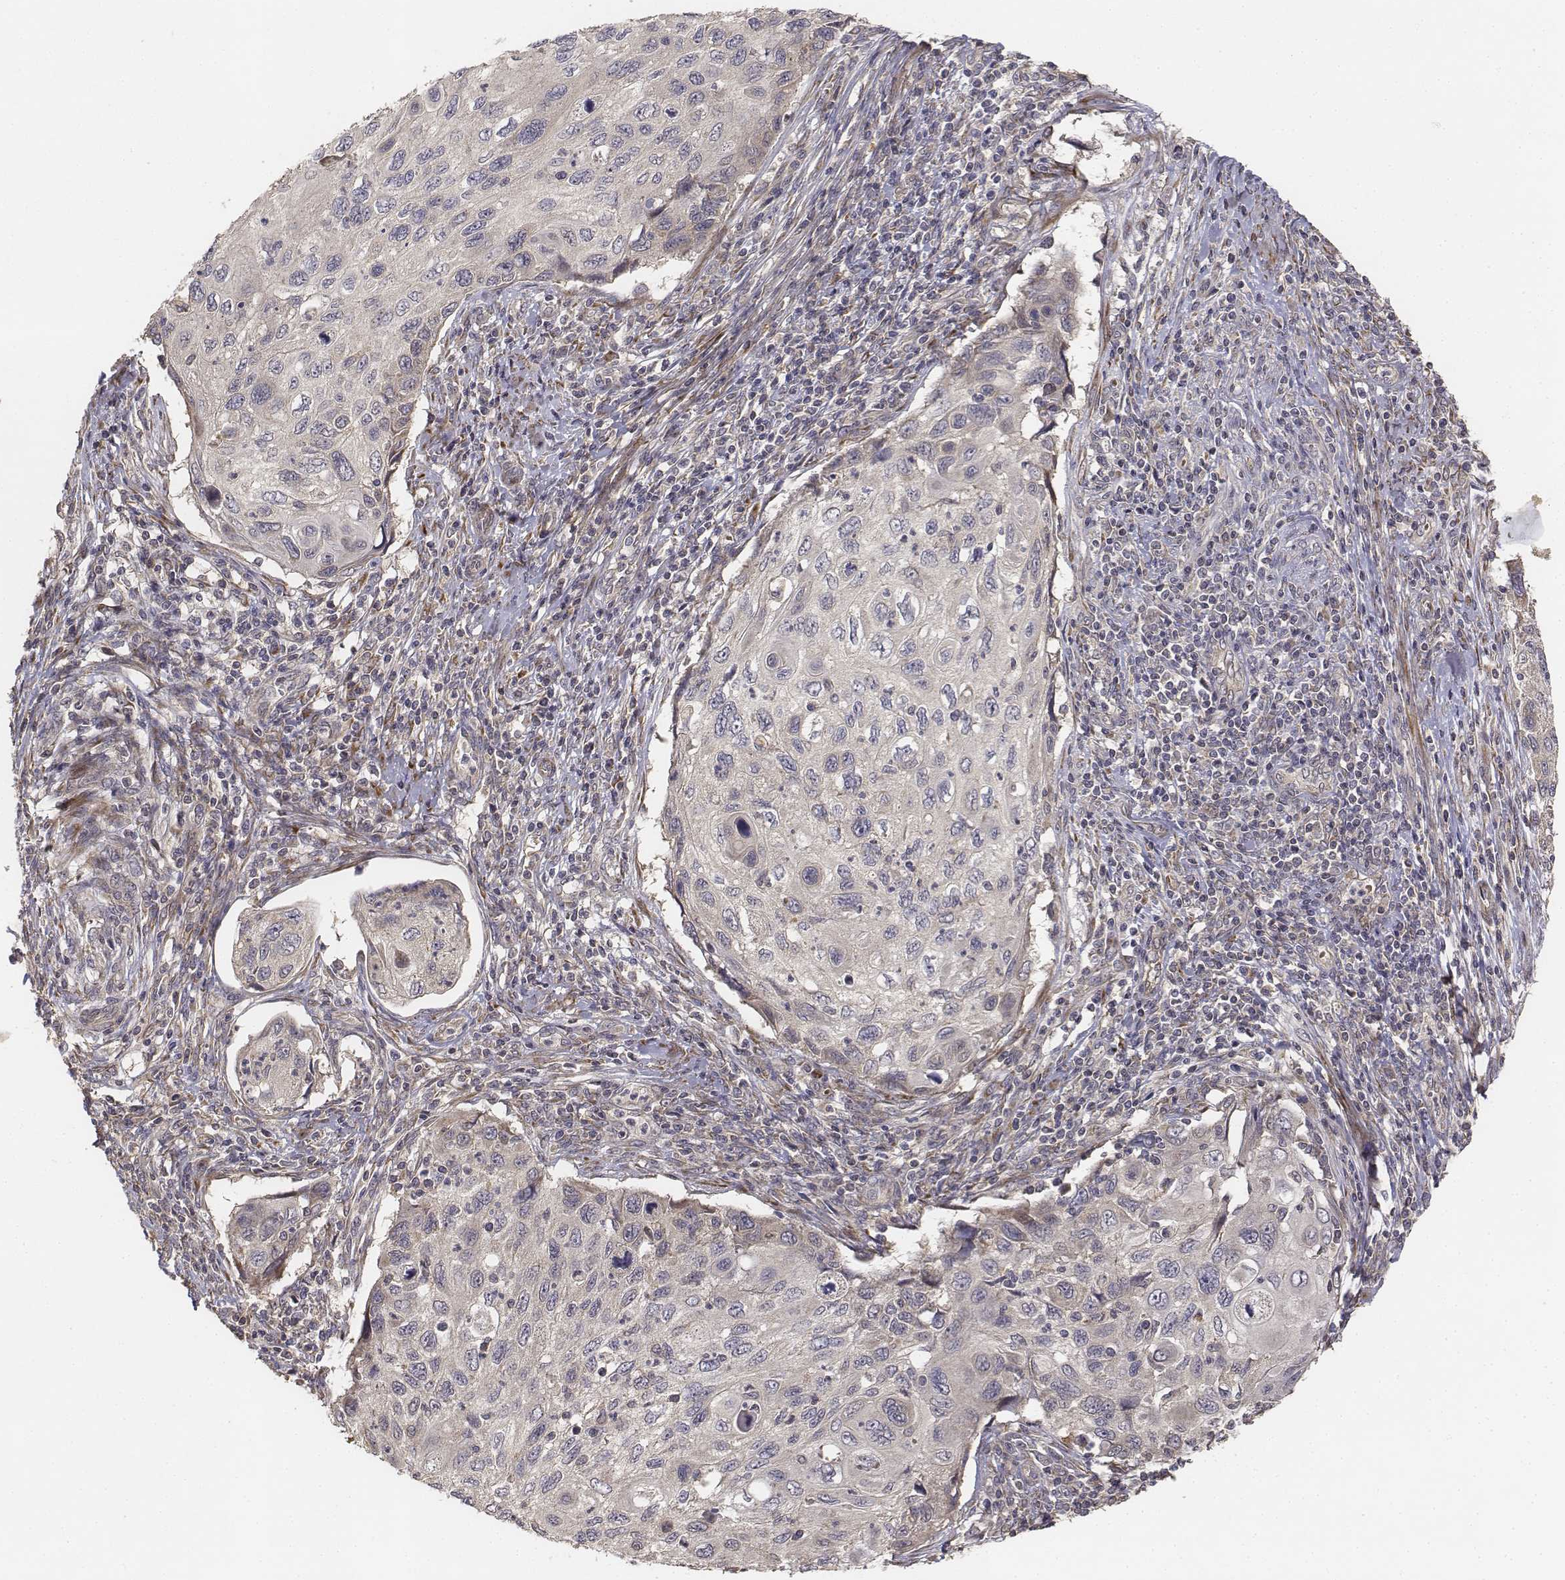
{"staining": {"intensity": "negative", "quantity": "none", "location": "none"}, "tissue": "cervical cancer", "cell_type": "Tumor cells", "image_type": "cancer", "snomed": [{"axis": "morphology", "description": "Squamous cell carcinoma, NOS"}, {"axis": "topography", "description": "Cervix"}], "caption": "The photomicrograph shows no significant positivity in tumor cells of cervical cancer.", "gene": "FBXO21", "patient": {"sex": "female", "age": 70}}